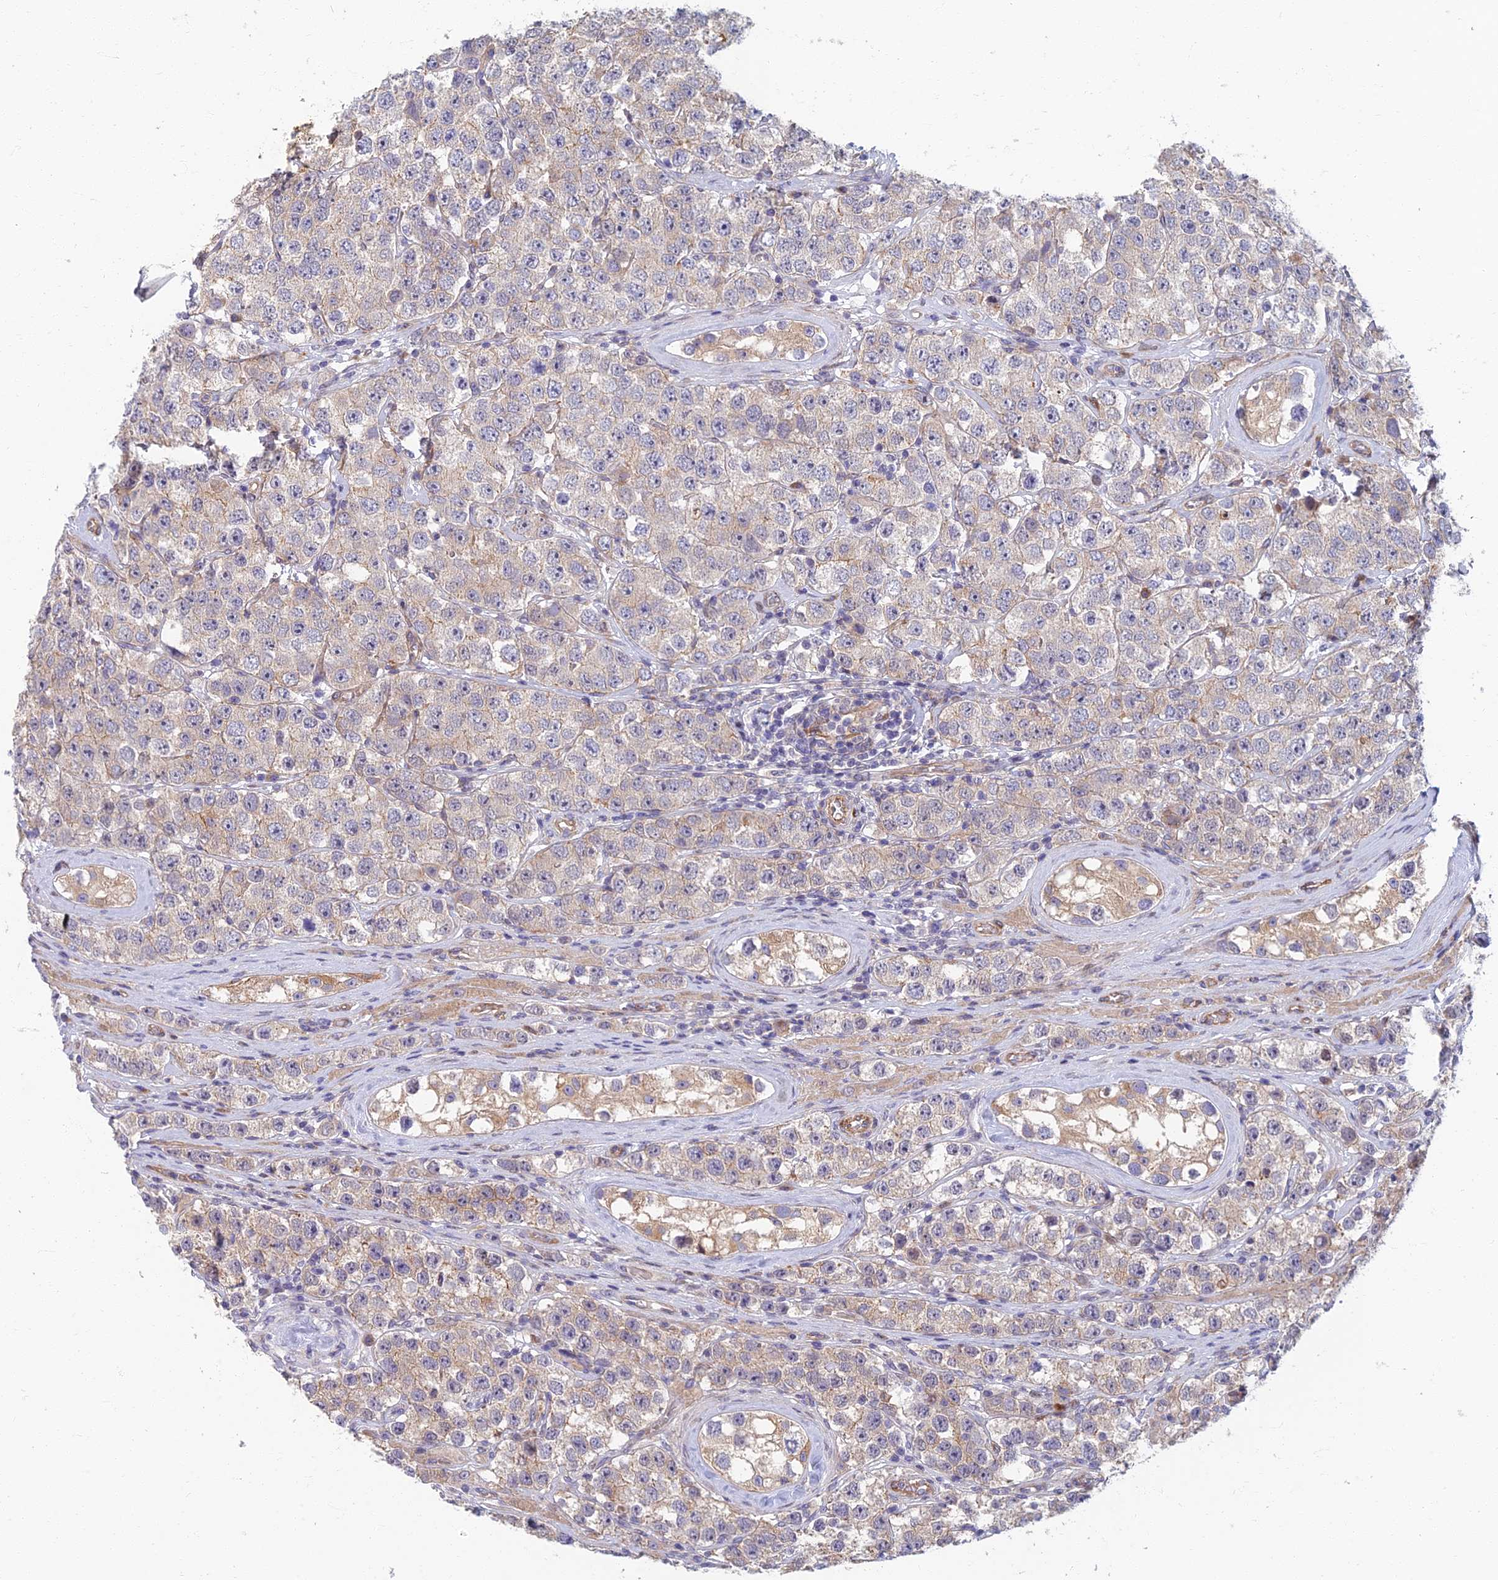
{"staining": {"intensity": "weak", "quantity": "<25%", "location": "cytoplasmic/membranous"}, "tissue": "testis cancer", "cell_type": "Tumor cells", "image_type": "cancer", "snomed": [{"axis": "morphology", "description": "Seminoma, NOS"}, {"axis": "topography", "description": "Testis"}], "caption": "This is an immunohistochemistry (IHC) histopathology image of testis seminoma. There is no positivity in tumor cells.", "gene": "RHBDL2", "patient": {"sex": "male", "age": 28}}